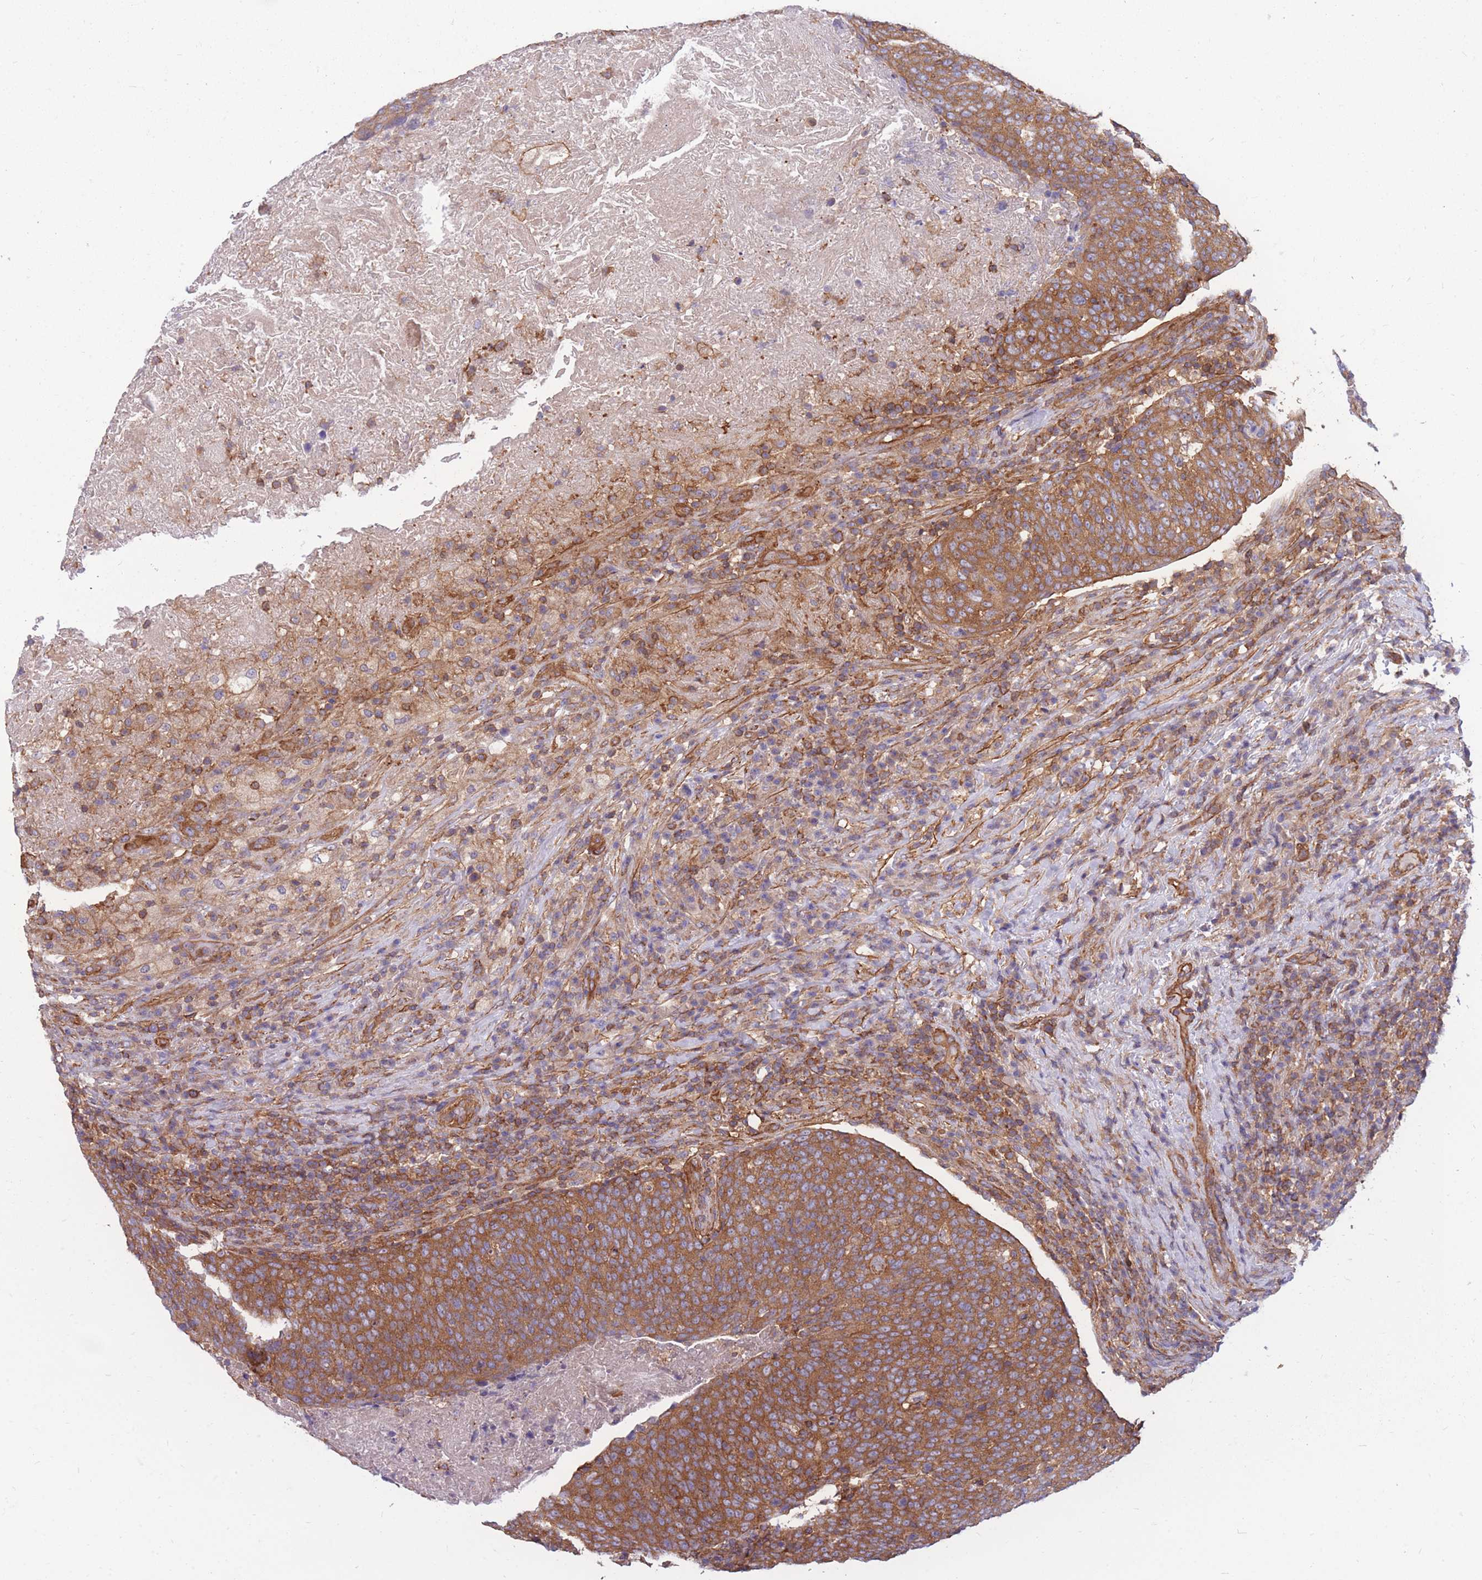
{"staining": {"intensity": "moderate", "quantity": ">75%", "location": "cytoplasmic/membranous"}, "tissue": "head and neck cancer", "cell_type": "Tumor cells", "image_type": "cancer", "snomed": [{"axis": "morphology", "description": "Squamous cell carcinoma, NOS"}, {"axis": "morphology", "description": "Squamous cell carcinoma, metastatic, NOS"}, {"axis": "topography", "description": "Lymph node"}, {"axis": "topography", "description": "Head-Neck"}], "caption": "Head and neck cancer (metastatic squamous cell carcinoma) stained with DAB IHC shows medium levels of moderate cytoplasmic/membranous staining in about >75% of tumor cells.", "gene": "GGA1", "patient": {"sex": "male", "age": 62}}